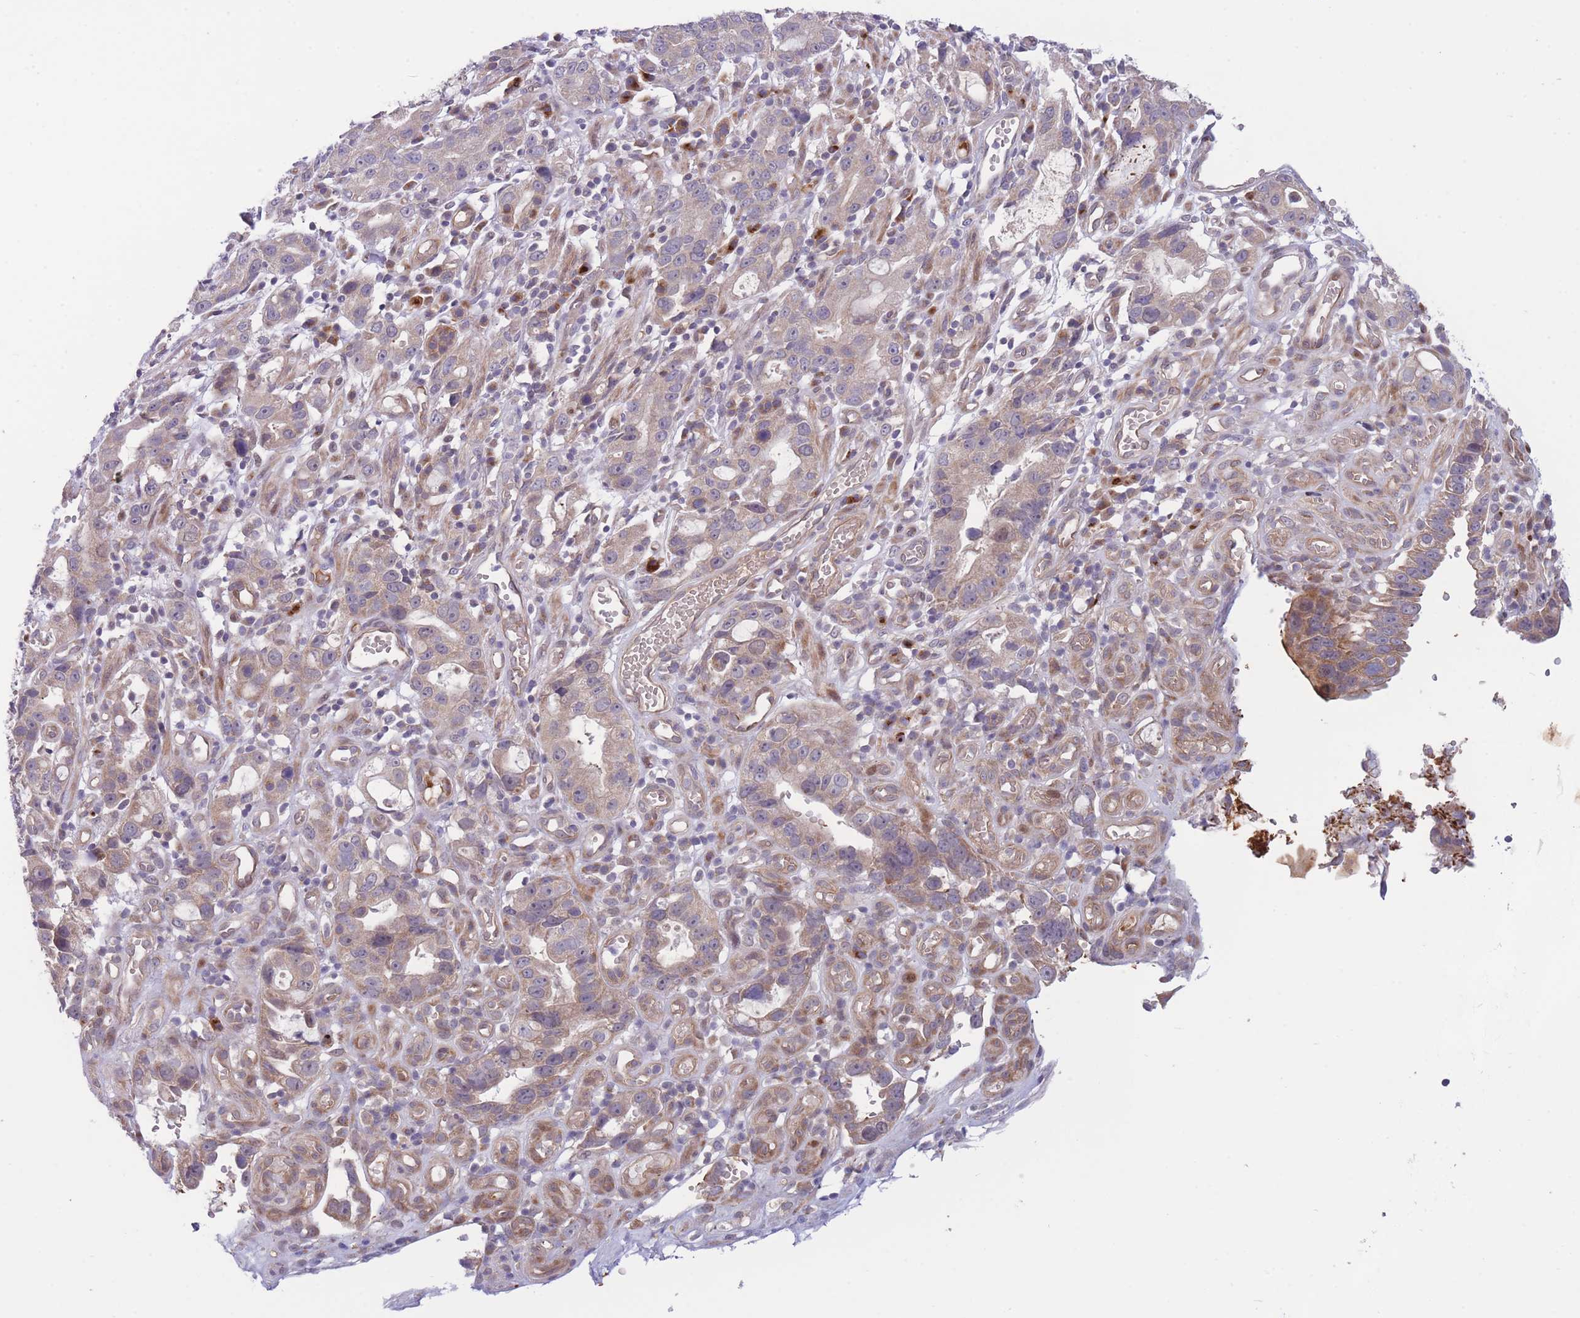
{"staining": {"intensity": "moderate", "quantity": "25%-75%", "location": "cytoplasmic/membranous"}, "tissue": "stomach cancer", "cell_type": "Tumor cells", "image_type": "cancer", "snomed": [{"axis": "morphology", "description": "Adenocarcinoma, NOS"}, {"axis": "topography", "description": "Stomach"}], "caption": "The image exhibits a brown stain indicating the presence of a protein in the cytoplasmic/membranous of tumor cells in stomach cancer (adenocarcinoma). (Stains: DAB (3,3'-diaminobenzidine) in brown, nuclei in blue, Microscopy: brightfield microscopy at high magnification).", "gene": "CDC25B", "patient": {"sex": "male", "age": 55}}